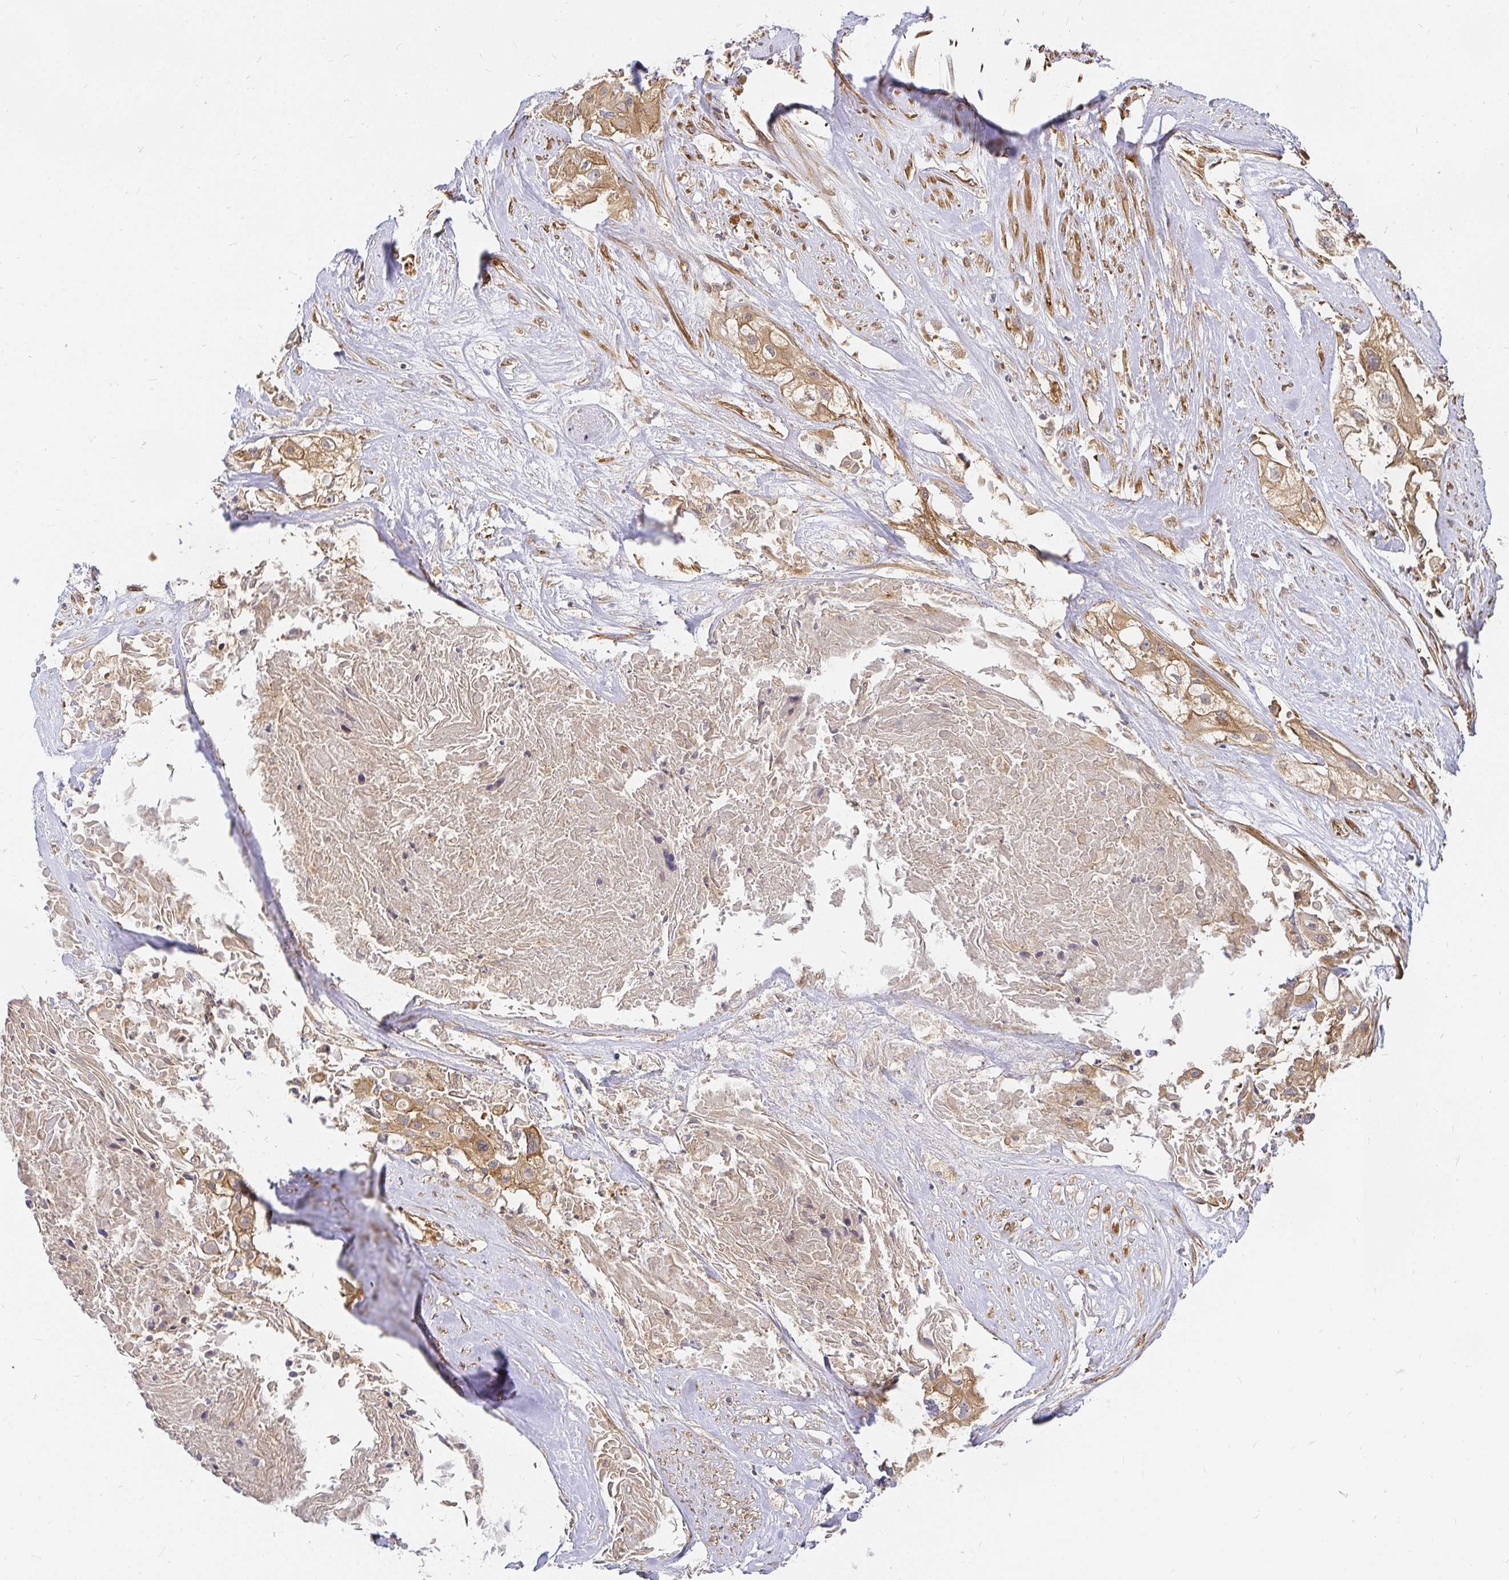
{"staining": {"intensity": "moderate", "quantity": ">75%", "location": "cytoplasmic/membranous"}, "tissue": "cervical cancer", "cell_type": "Tumor cells", "image_type": "cancer", "snomed": [{"axis": "morphology", "description": "Squamous cell carcinoma, NOS"}, {"axis": "topography", "description": "Cervix"}], "caption": "Cervical cancer (squamous cell carcinoma) stained with immunohistochemistry (IHC) displays moderate cytoplasmic/membranous positivity in approximately >75% of tumor cells.", "gene": "KIF5B", "patient": {"sex": "female", "age": 49}}